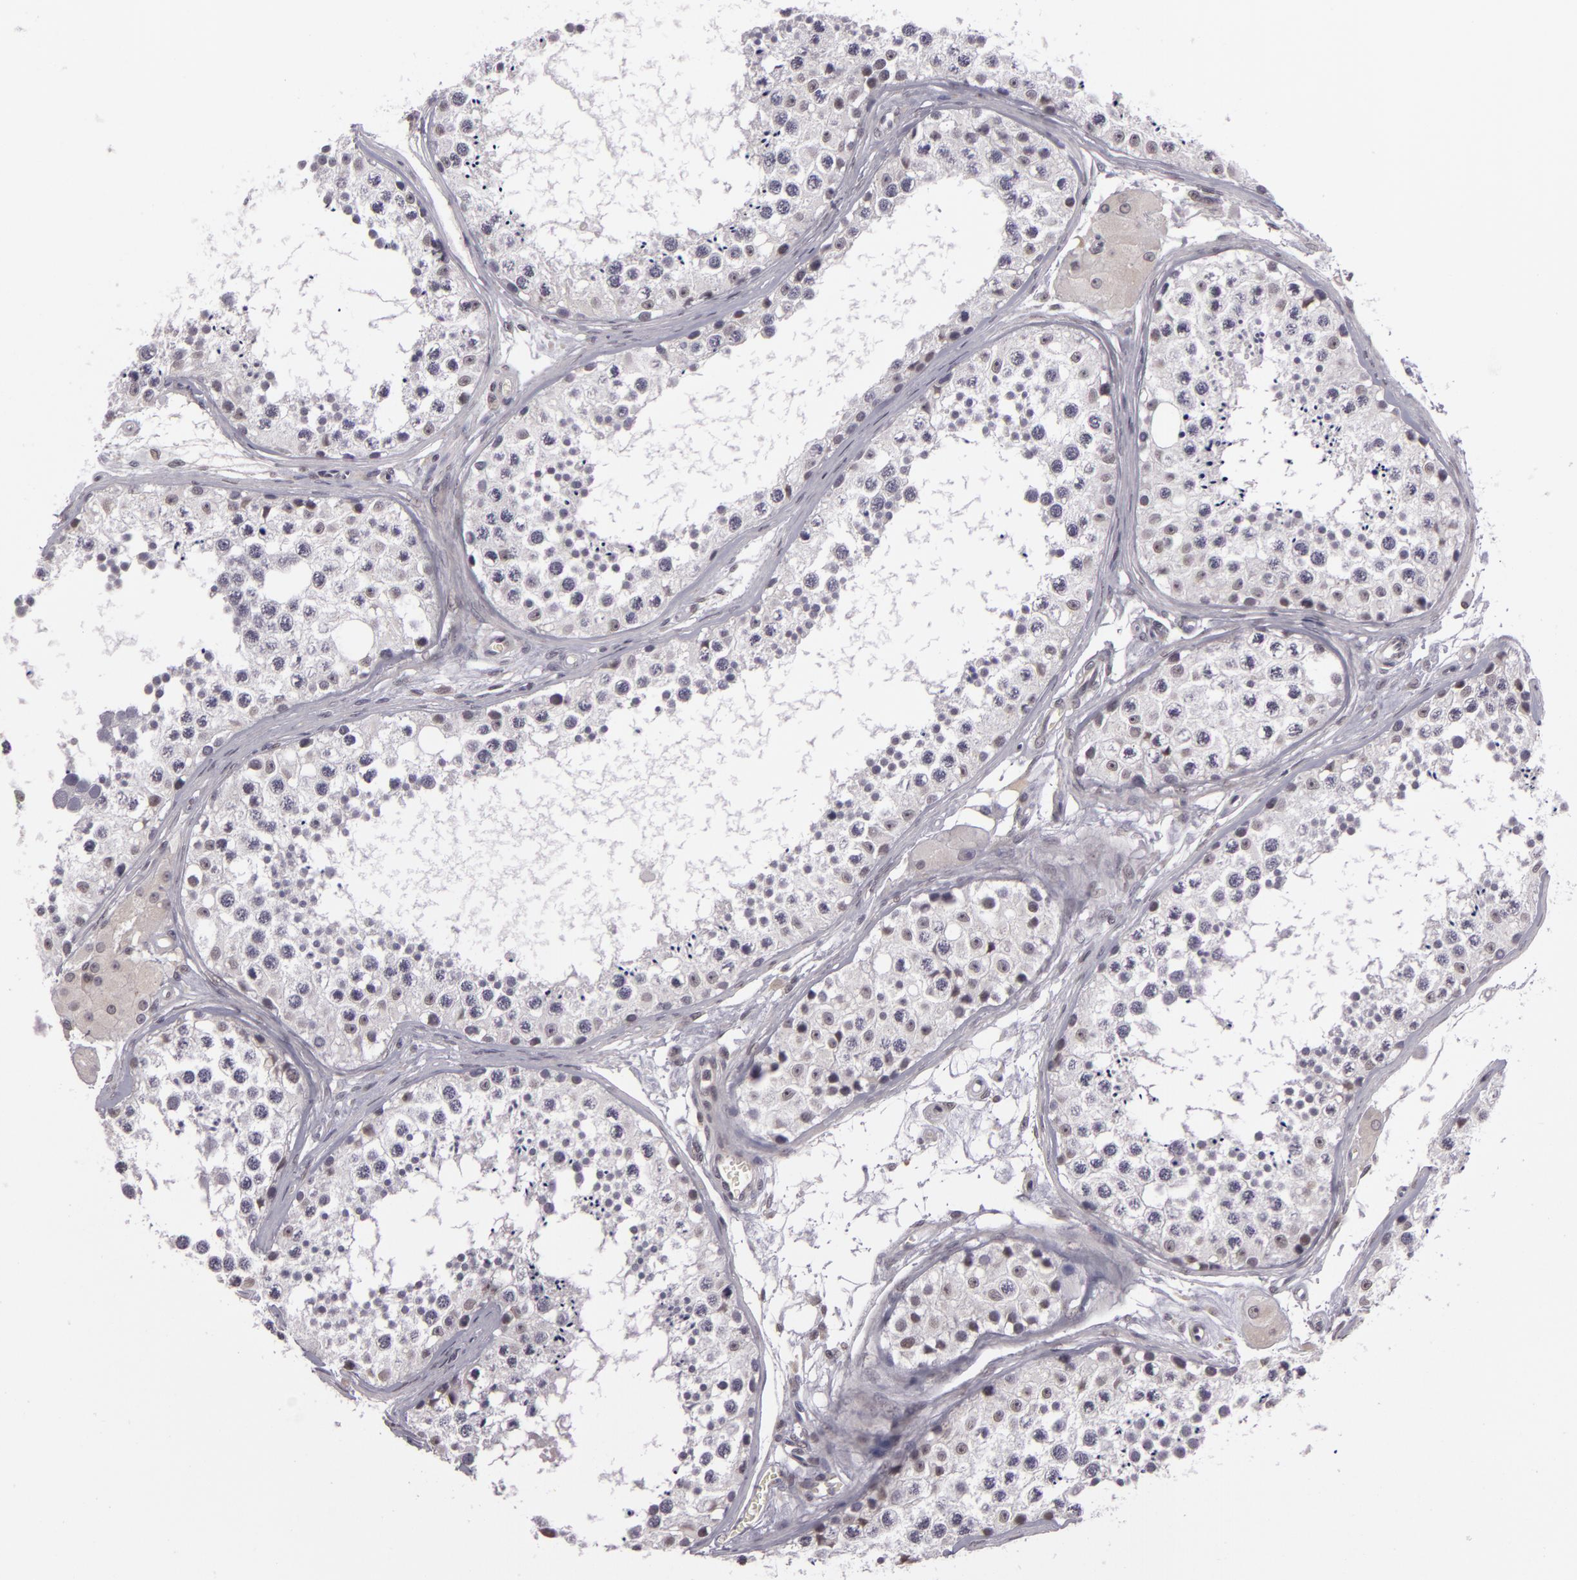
{"staining": {"intensity": "weak", "quantity": "25%-75%", "location": "nuclear"}, "tissue": "testis", "cell_type": "Cells in seminiferous ducts", "image_type": "normal", "snomed": [{"axis": "morphology", "description": "Normal tissue, NOS"}, {"axis": "topography", "description": "Testis"}], "caption": "Protein staining reveals weak nuclear staining in about 25%-75% of cells in seminiferous ducts in normal testis.", "gene": "RRP7A", "patient": {"sex": "male", "age": 57}}